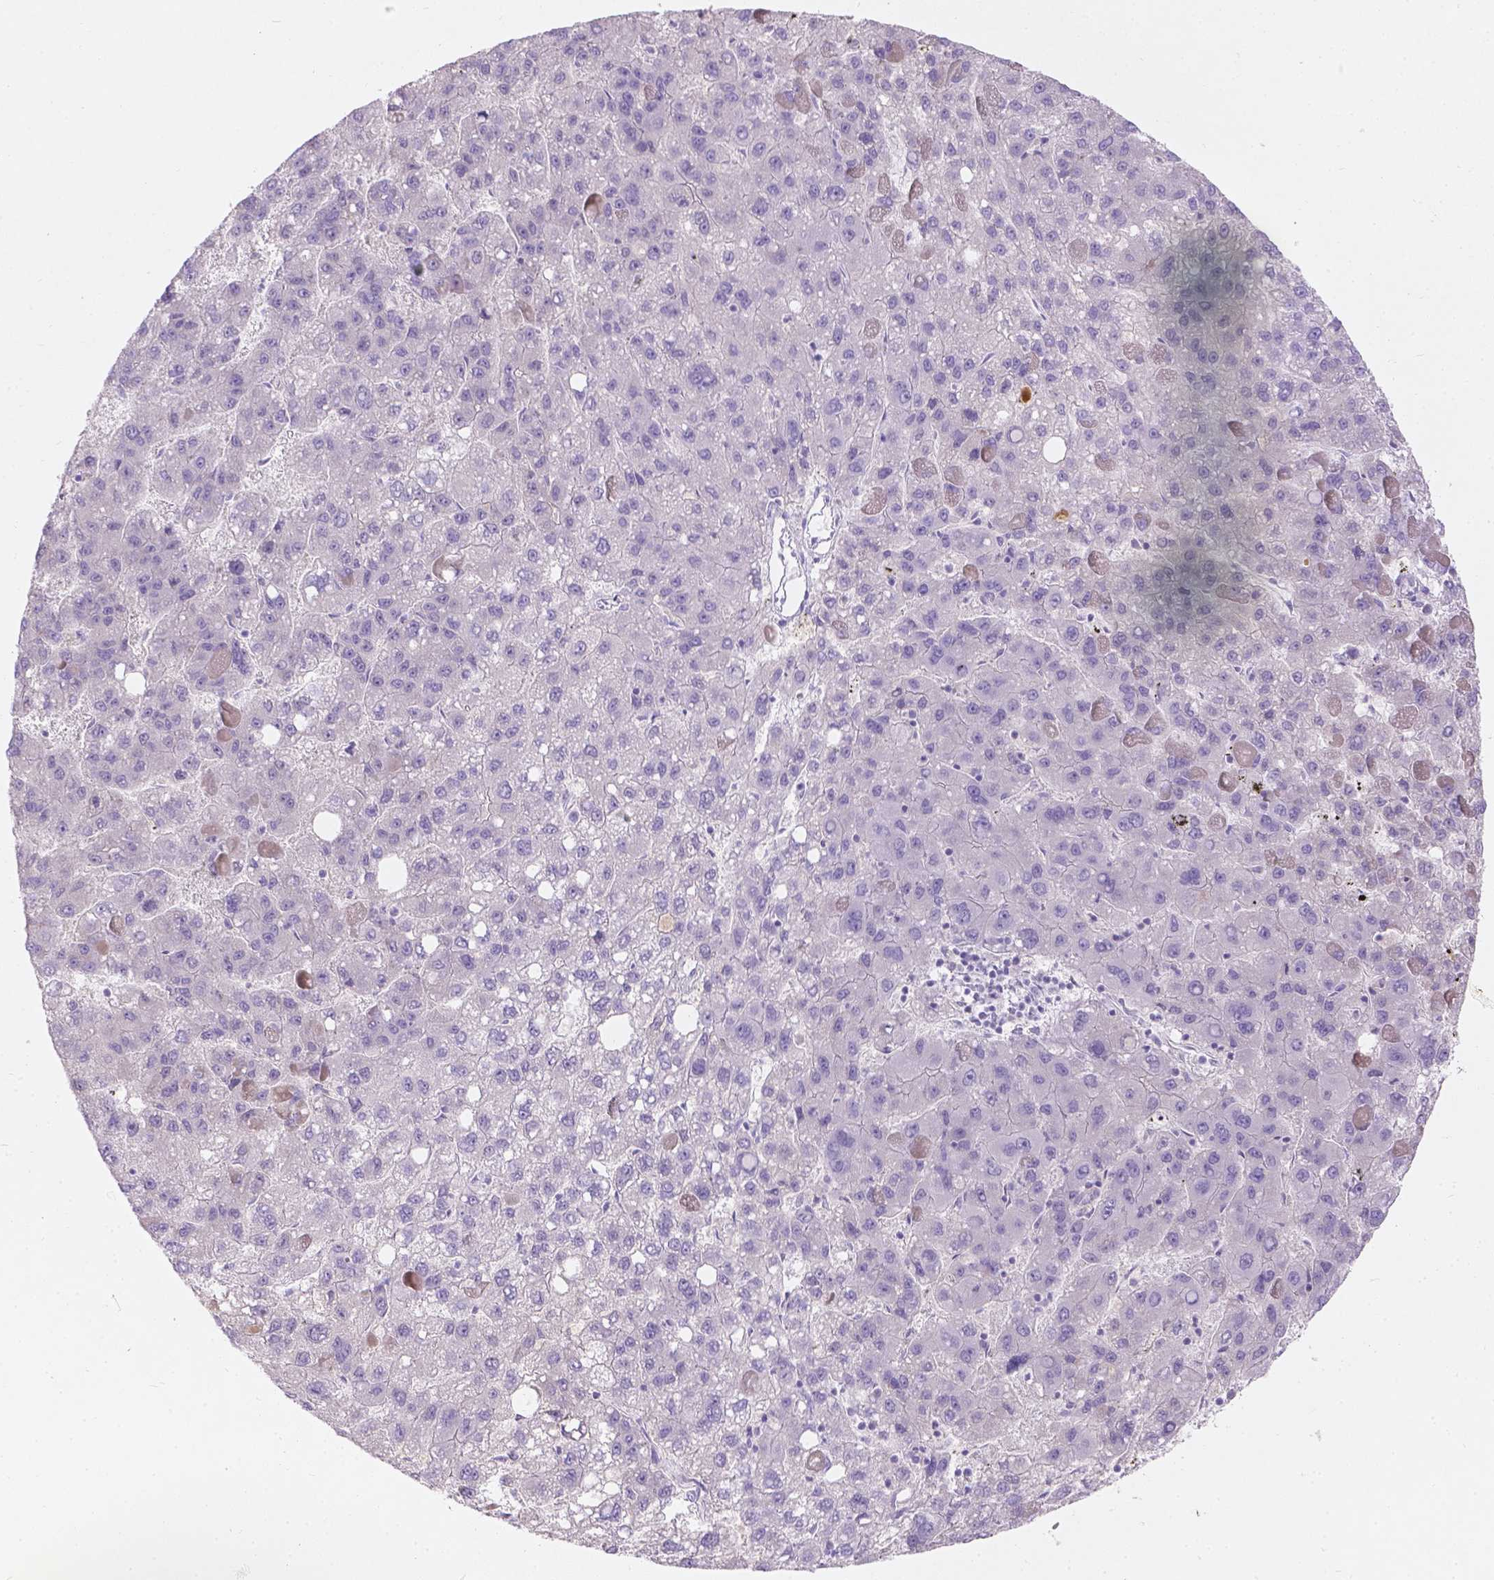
{"staining": {"intensity": "negative", "quantity": "none", "location": "none"}, "tissue": "liver cancer", "cell_type": "Tumor cells", "image_type": "cancer", "snomed": [{"axis": "morphology", "description": "Carcinoma, Hepatocellular, NOS"}, {"axis": "topography", "description": "Liver"}], "caption": "This is a micrograph of immunohistochemistry staining of liver cancer (hepatocellular carcinoma), which shows no staining in tumor cells.", "gene": "GAL3ST2", "patient": {"sex": "female", "age": 82}}